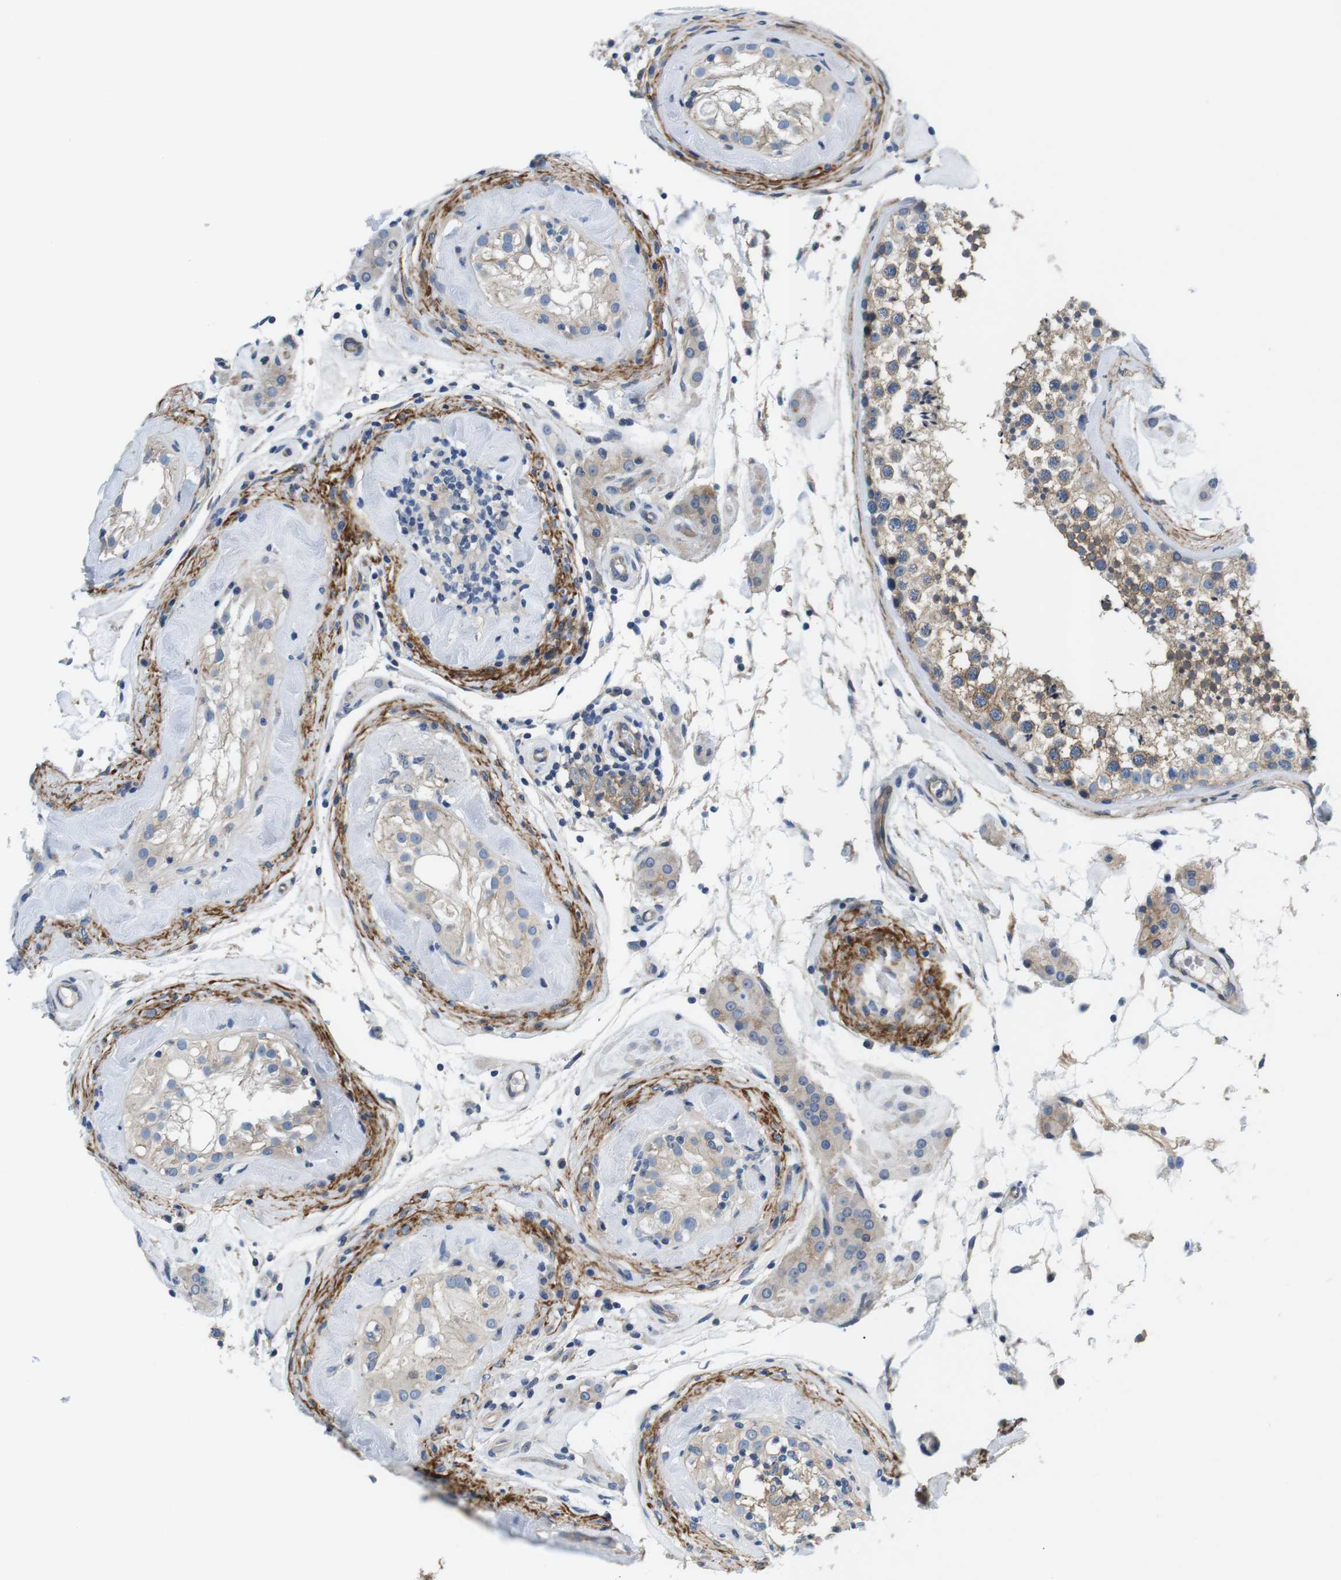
{"staining": {"intensity": "weak", "quantity": "25%-75%", "location": "cytoplasmic/membranous"}, "tissue": "testis", "cell_type": "Cells in seminiferous ducts", "image_type": "normal", "snomed": [{"axis": "morphology", "description": "Normal tissue, NOS"}, {"axis": "topography", "description": "Testis"}], "caption": "Immunohistochemical staining of unremarkable testis demonstrates low levels of weak cytoplasmic/membranous staining in about 25%-75% of cells in seminiferous ducts.", "gene": "SLC30A1", "patient": {"sex": "male", "age": 46}}